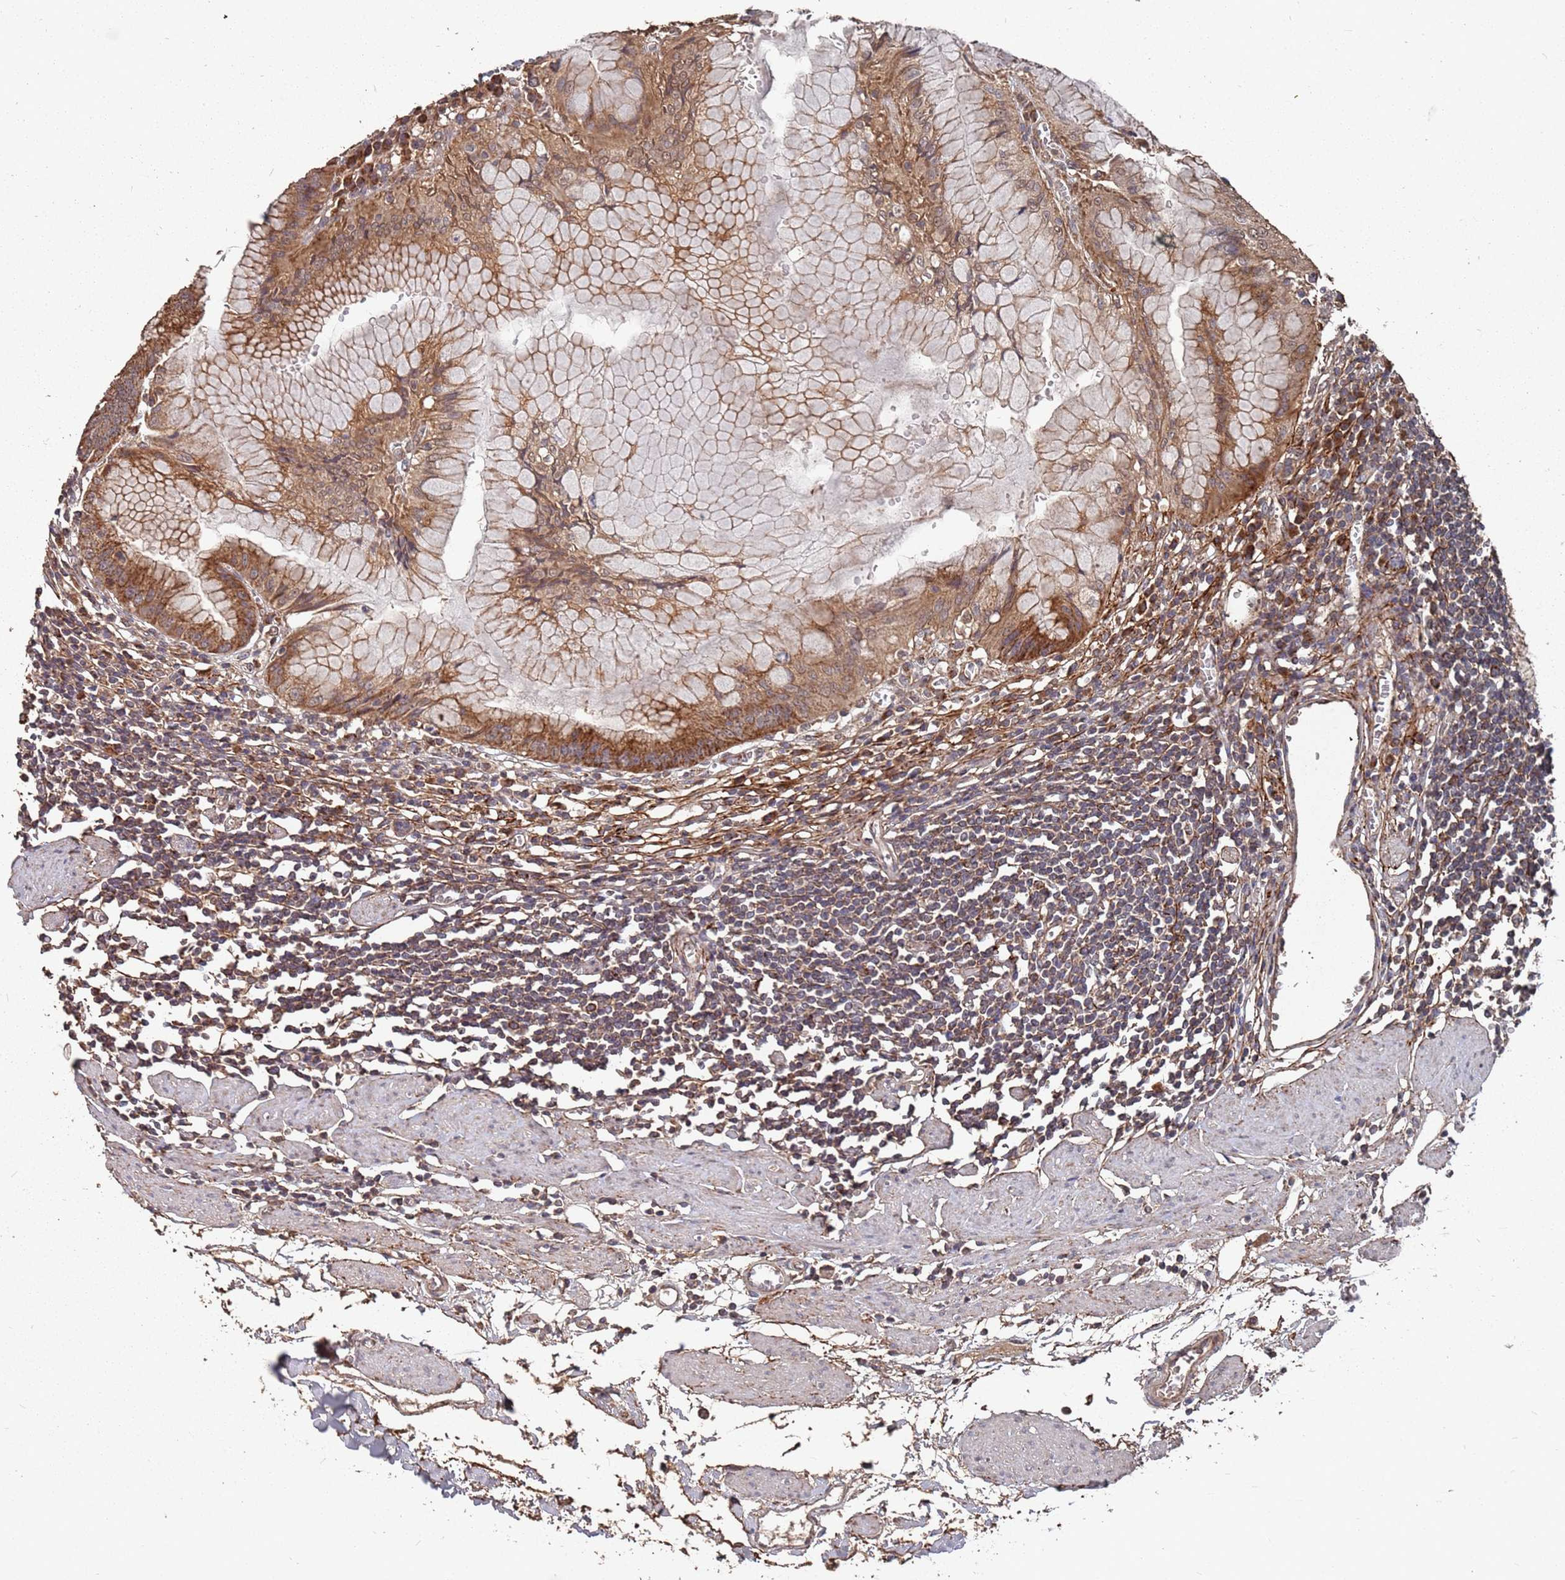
{"staining": {"intensity": "moderate", "quantity": ">75%", "location": "cytoplasmic/membranous"}, "tissue": "stomach", "cell_type": "Glandular cells", "image_type": "normal", "snomed": [{"axis": "morphology", "description": "Normal tissue, NOS"}, {"axis": "topography", "description": "Stomach"}], "caption": "Moderate cytoplasmic/membranous expression for a protein is present in approximately >75% of glandular cells of normal stomach using IHC.", "gene": "PRORP", "patient": {"sex": "male", "age": 55}}